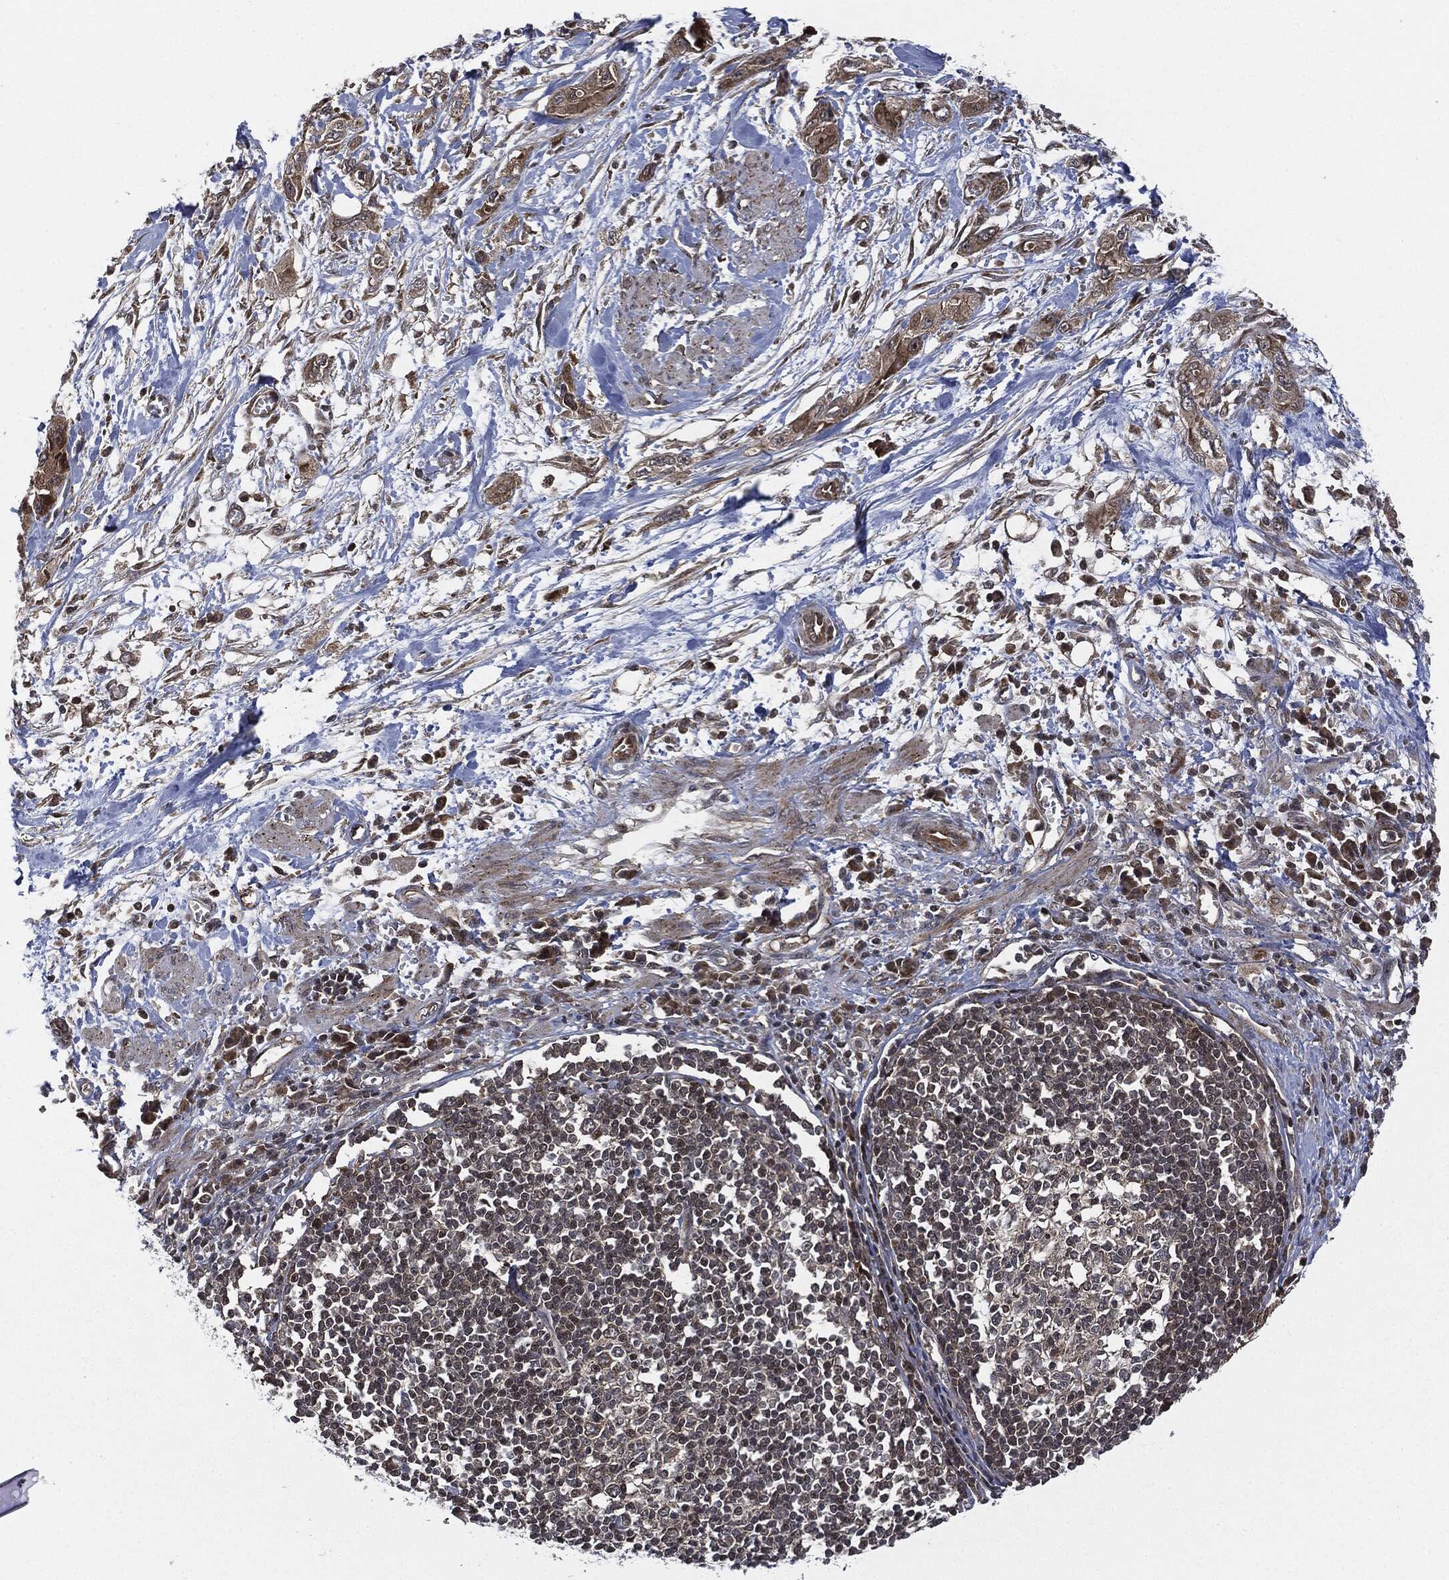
{"staining": {"intensity": "moderate", "quantity": ">75%", "location": "cytoplasmic/membranous"}, "tissue": "pancreatic cancer", "cell_type": "Tumor cells", "image_type": "cancer", "snomed": [{"axis": "morphology", "description": "Adenocarcinoma, NOS"}, {"axis": "topography", "description": "Pancreas"}], "caption": "This histopathology image displays immunohistochemistry staining of pancreatic adenocarcinoma, with medium moderate cytoplasmic/membranous expression in about >75% of tumor cells.", "gene": "HRAS", "patient": {"sex": "male", "age": 72}}